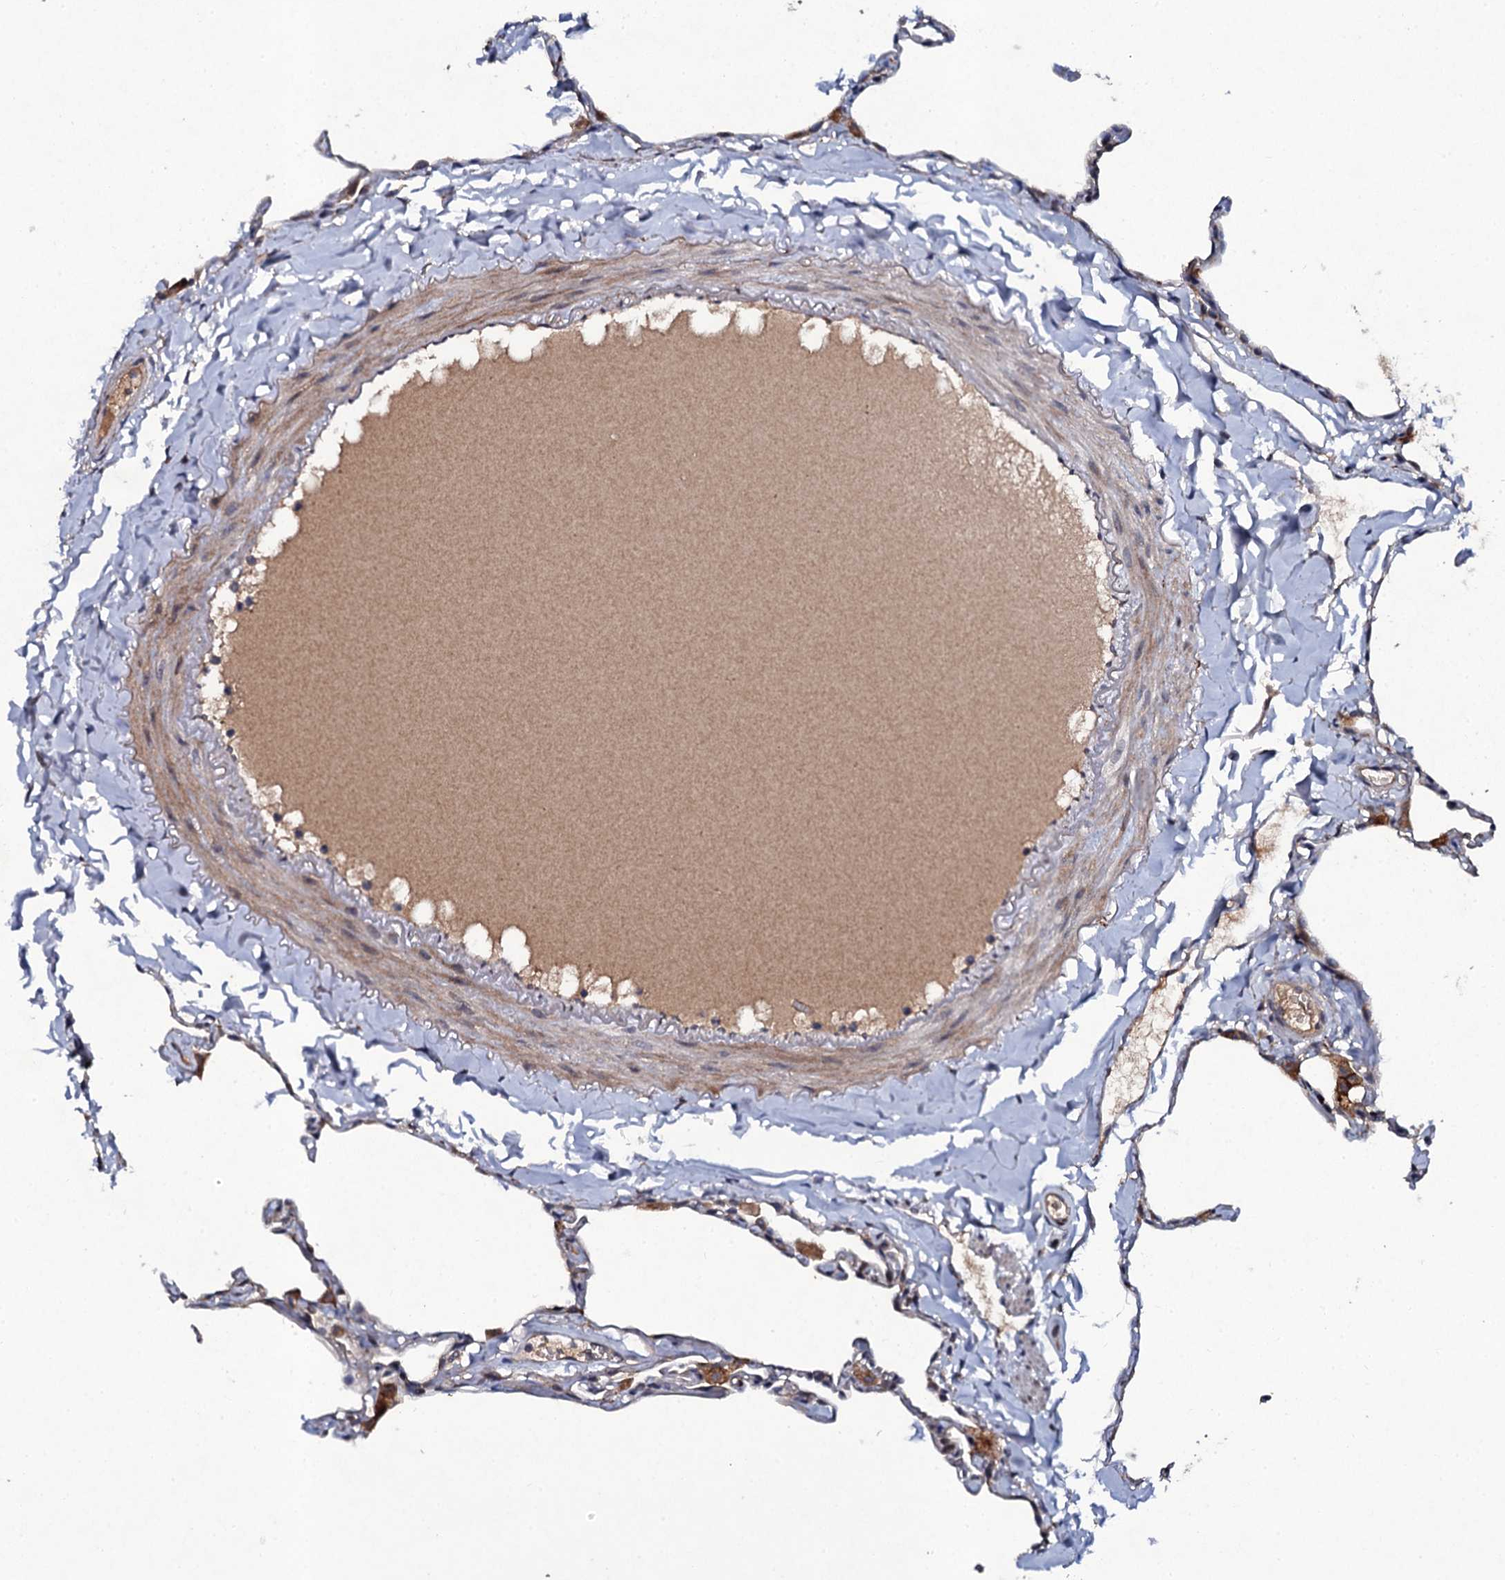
{"staining": {"intensity": "weak", "quantity": "<25%", "location": "cytoplasmic/membranous"}, "tissue": "lung", "cell_type": "Alveolar cells", "image_type": "normal", "snomed": [{"axis": "morphology", "description": "Normal tissue, NOS"}, {"axis": "topography", "description": "Lung"}], "caption": "High power microscopy photomicrograph of an immunohistochemistry histopathology image of unremarkable lung, revealing no significant positivity in alveolar cells.", "gene": "LRRC28", "patient": {"sex": "male", "age": 65}}